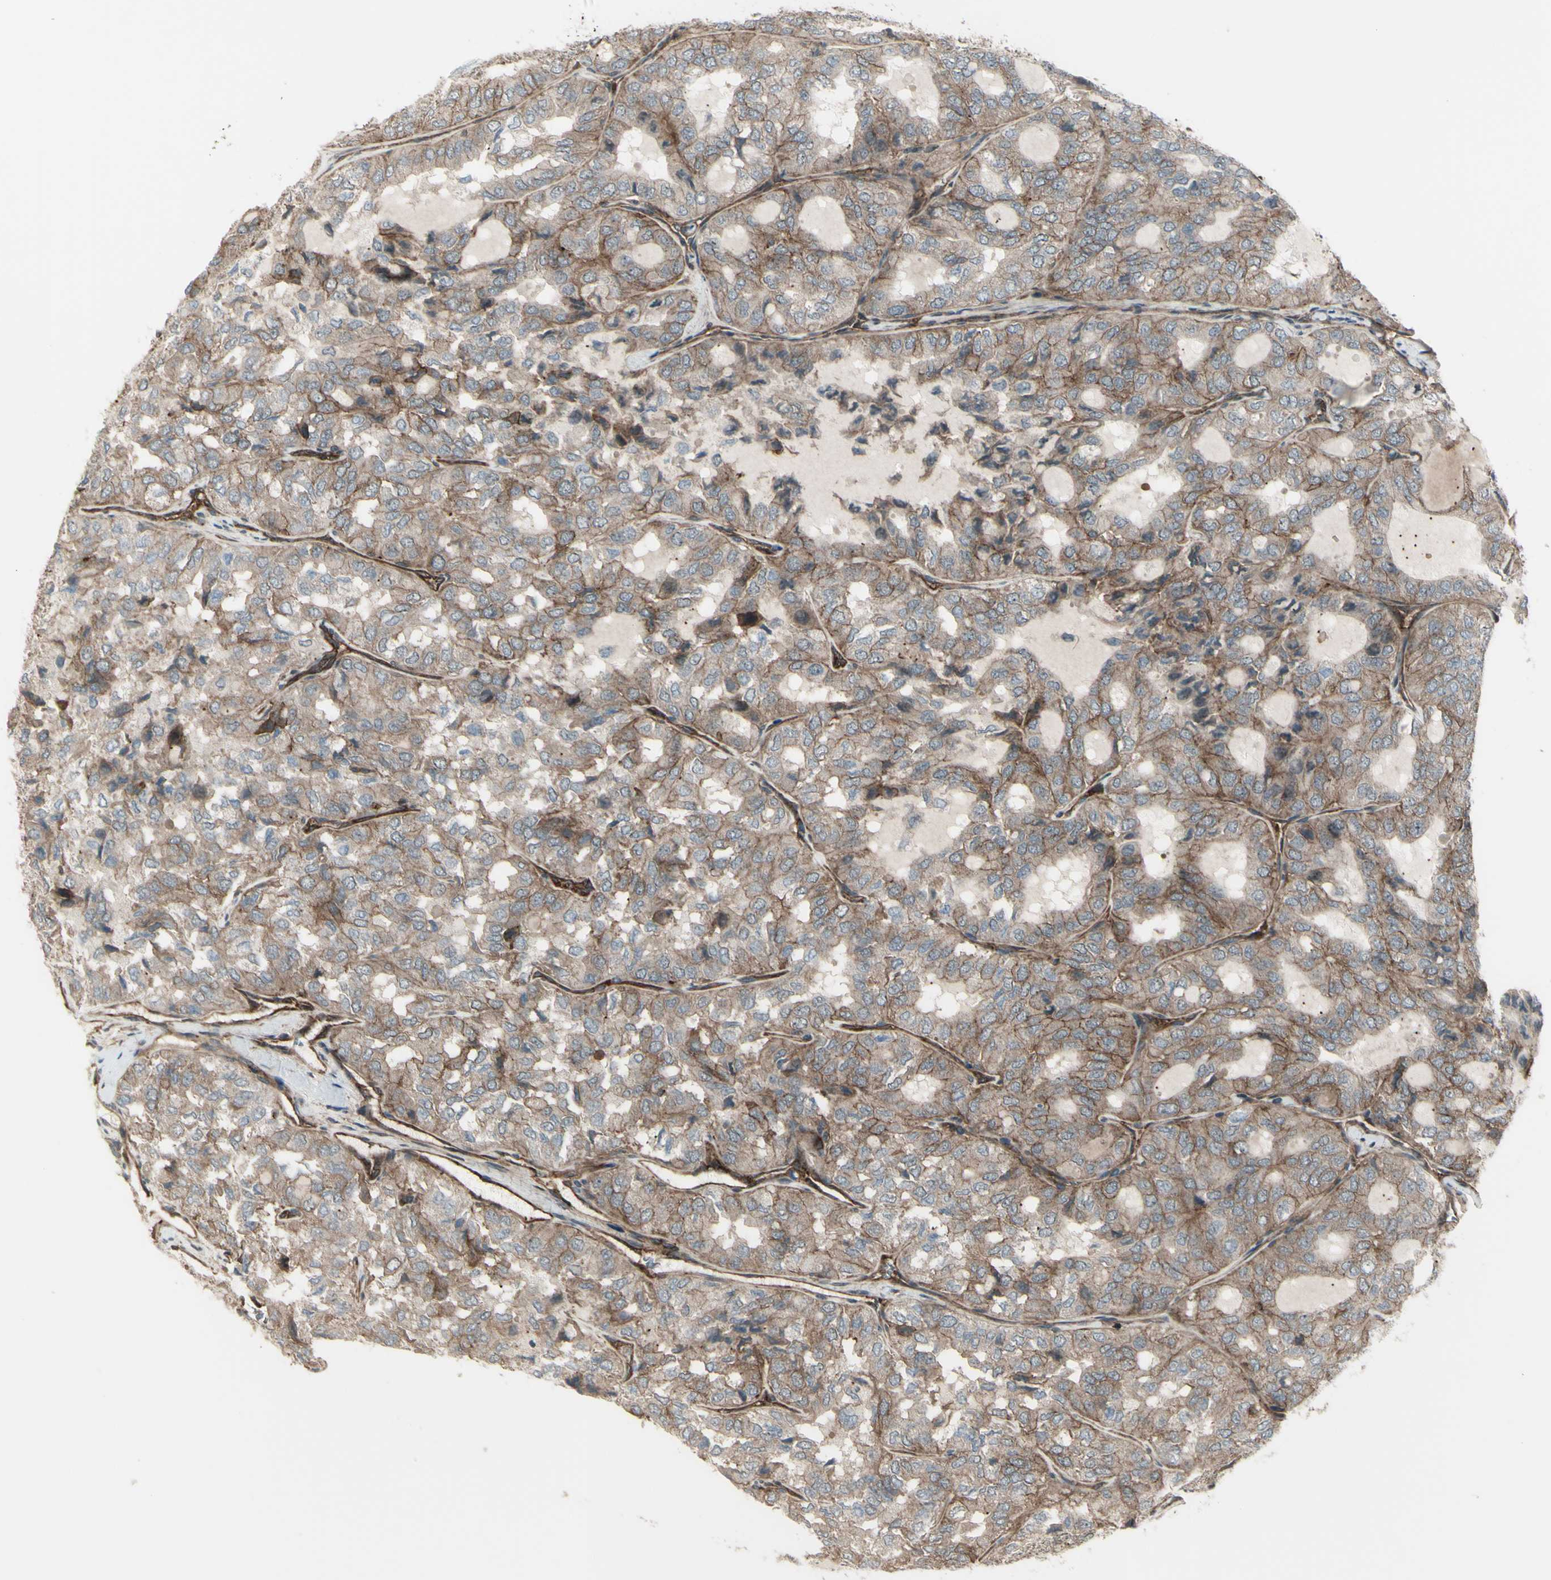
{"staining": {"intensity": "weak", "quantity": ">75%", "location": "cytoplasmic/membranous"}, "tissue": "thyroid cancer", "cell_type": "Tumor cells", "image_type": "cancer", "snomed": [{"axis": "morphology", "description": "Follicular adenoma carcinoma, NOS"}, {"axis": "topography", "description": "Thyroid gland"}], "caption": "This is a histology image of immunohistochemistry staining of thyroid cancer, which shows weak staining in the cytoplasmic/membranous of tumor cells.", "gene": "FXYD5", "patient": {"sex": "male", "age": 75}}